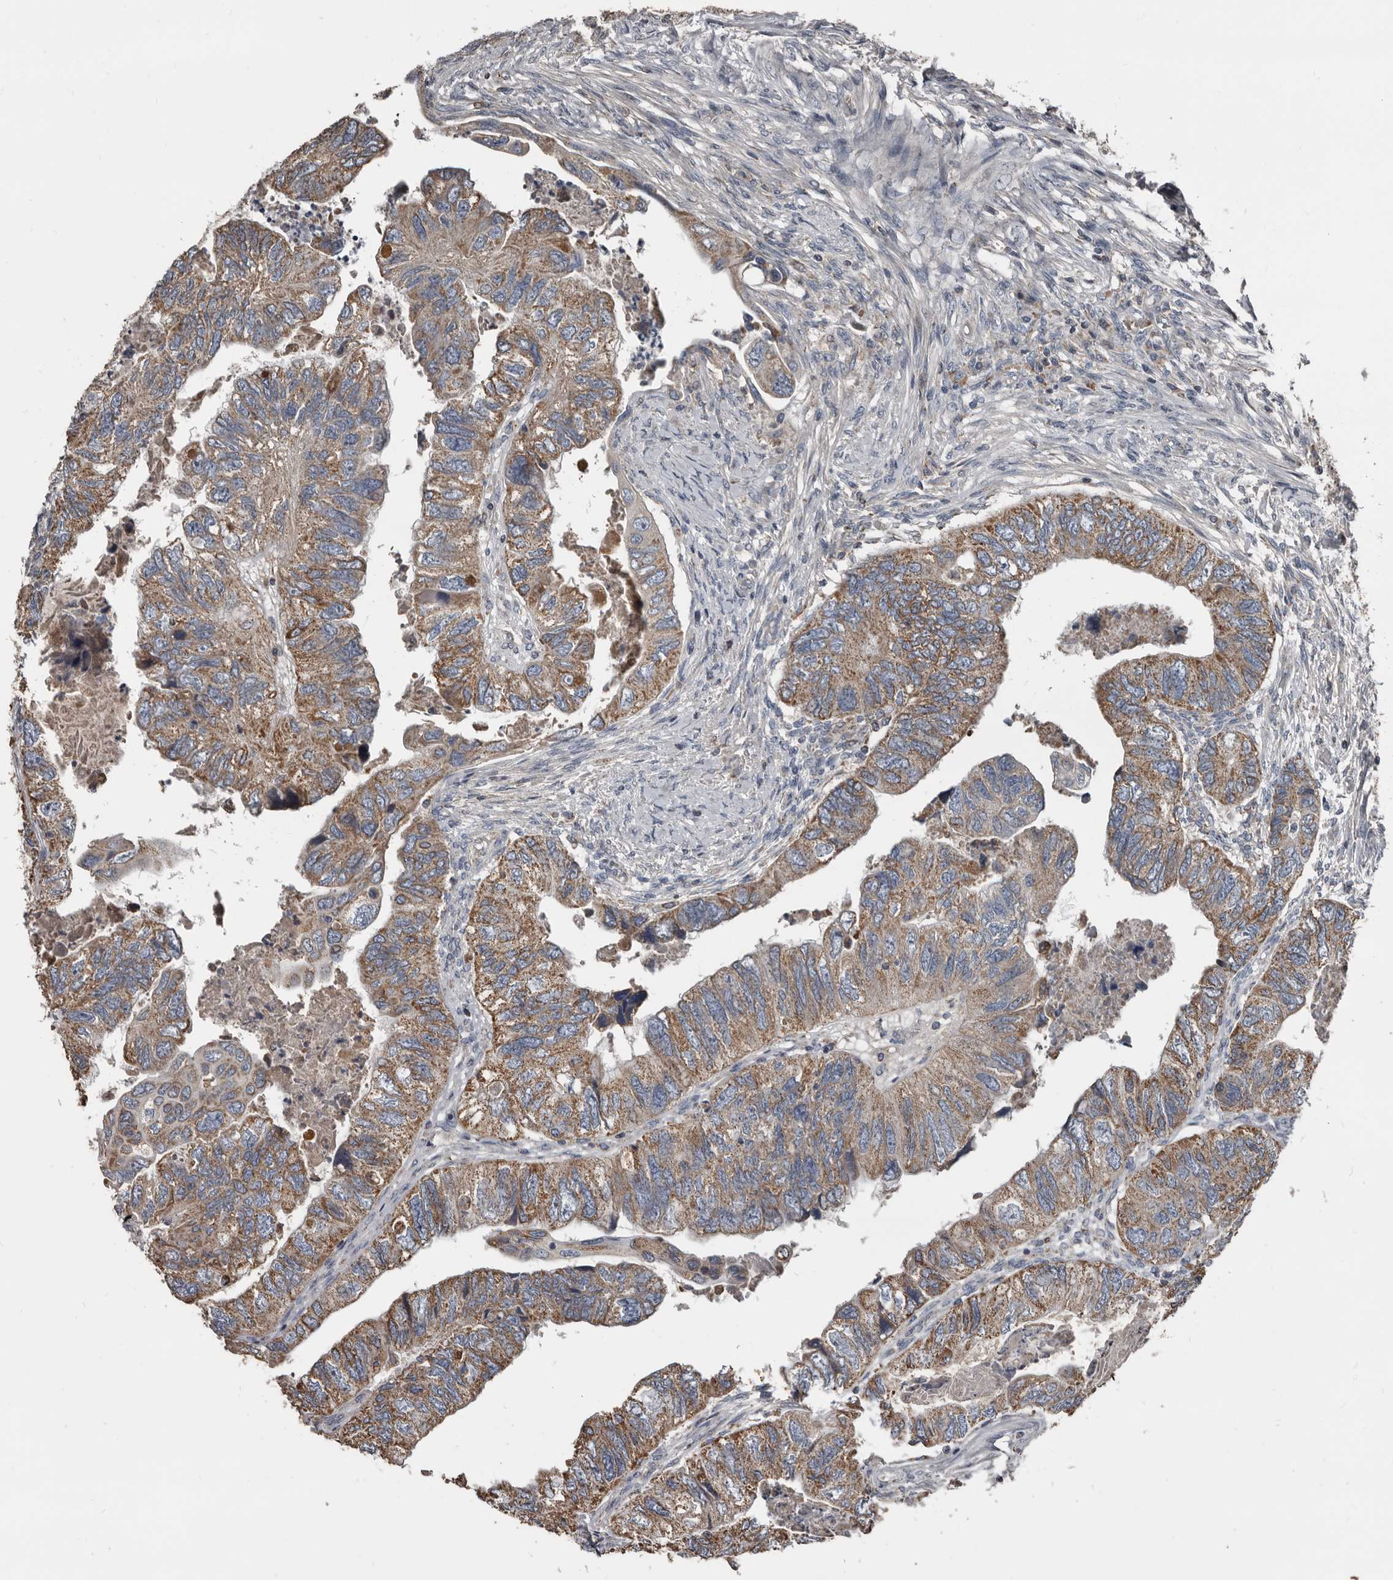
{"staining": {"intensity": "moderate", "quantity": ">75%", "location": "cytoplasmic/membranous"}, "tissue": "colorectal cancer", "cell_type": "Tumor cells", "image_type": "cancer", "snomed": [{"axis": "morphology", "description": "Adenocarcinoma, NOS"}, {"axis": "topography", "description": "Rectum"}], "caption": "Protein expression analysis of human colorectal adenocarcinoma reveals moderate cytoplasmic/membranous staining in approximately >75% of tumor cells.", "gene": "GREB1", "patient": {"sex": "male", "age": 63}}